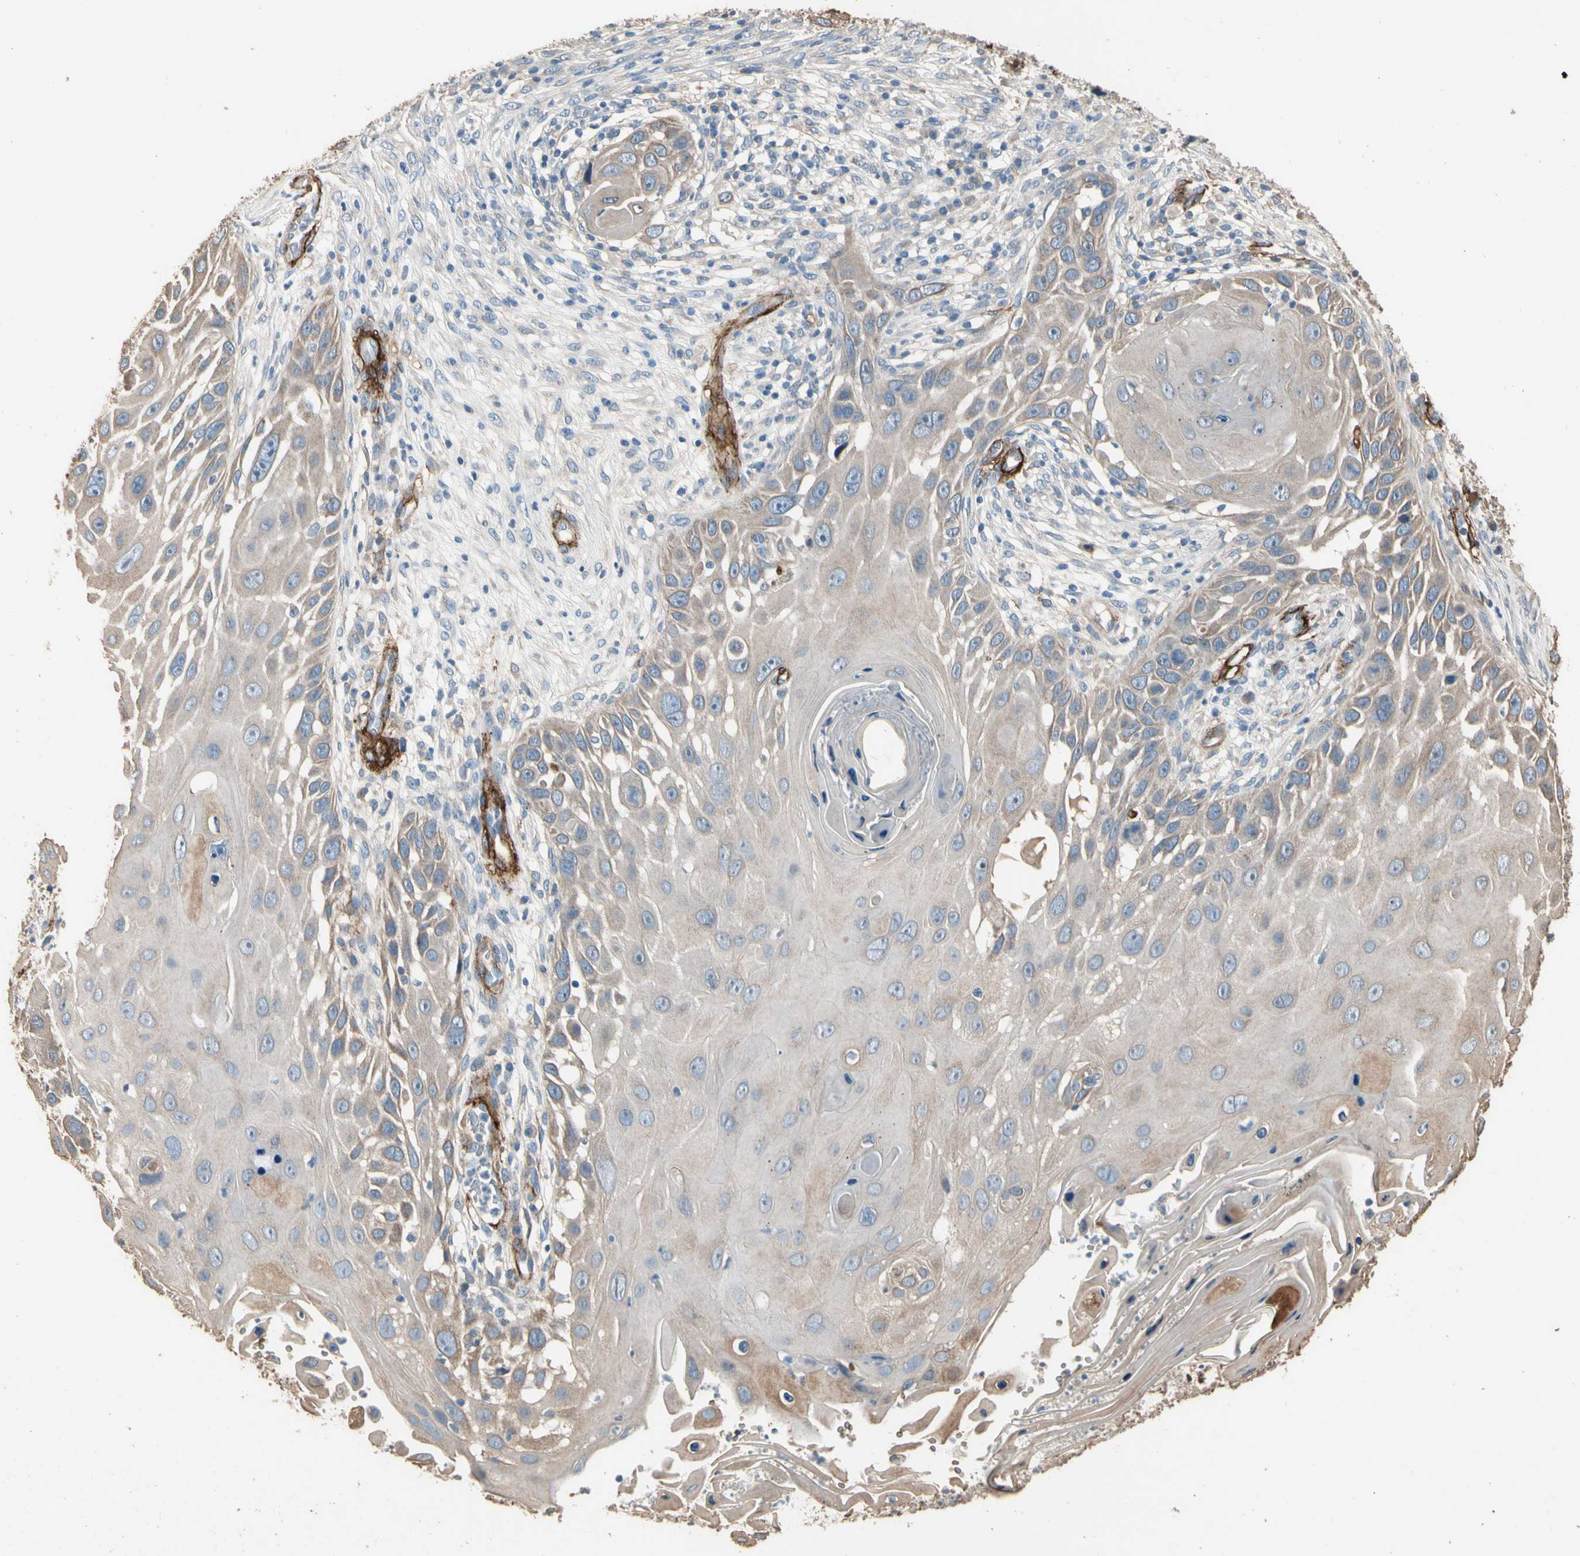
{"staining": {"intensity": "weak", "quantity": ">75%", "location": "cytoplasmic/membranous"}, "tissue": "skin cancer", "cell_type": "Tumor cells", "image_type": "cancer", "snomed": [{"axis": "morphology", "description": "Squamous cell carcinoma, NOS"}, {"axis": "topography", "description": "Skin"}], "caption": "Immunohistochemistry staining of skin squamous cell carcinoma, which demonstrates low levels of weak cytoplasmic/membranous staining in about >75% of tumor cells indicating weak cytoplasmic/membranous protein staining. The staining was performed using DAB (3,3'-diaminobenzidine) (brown) for protein detection and nuclei were counterstained in hematoxylin (blue).", "gene": "SUSD2", "patient": {"sex": "female", "age": 44}}